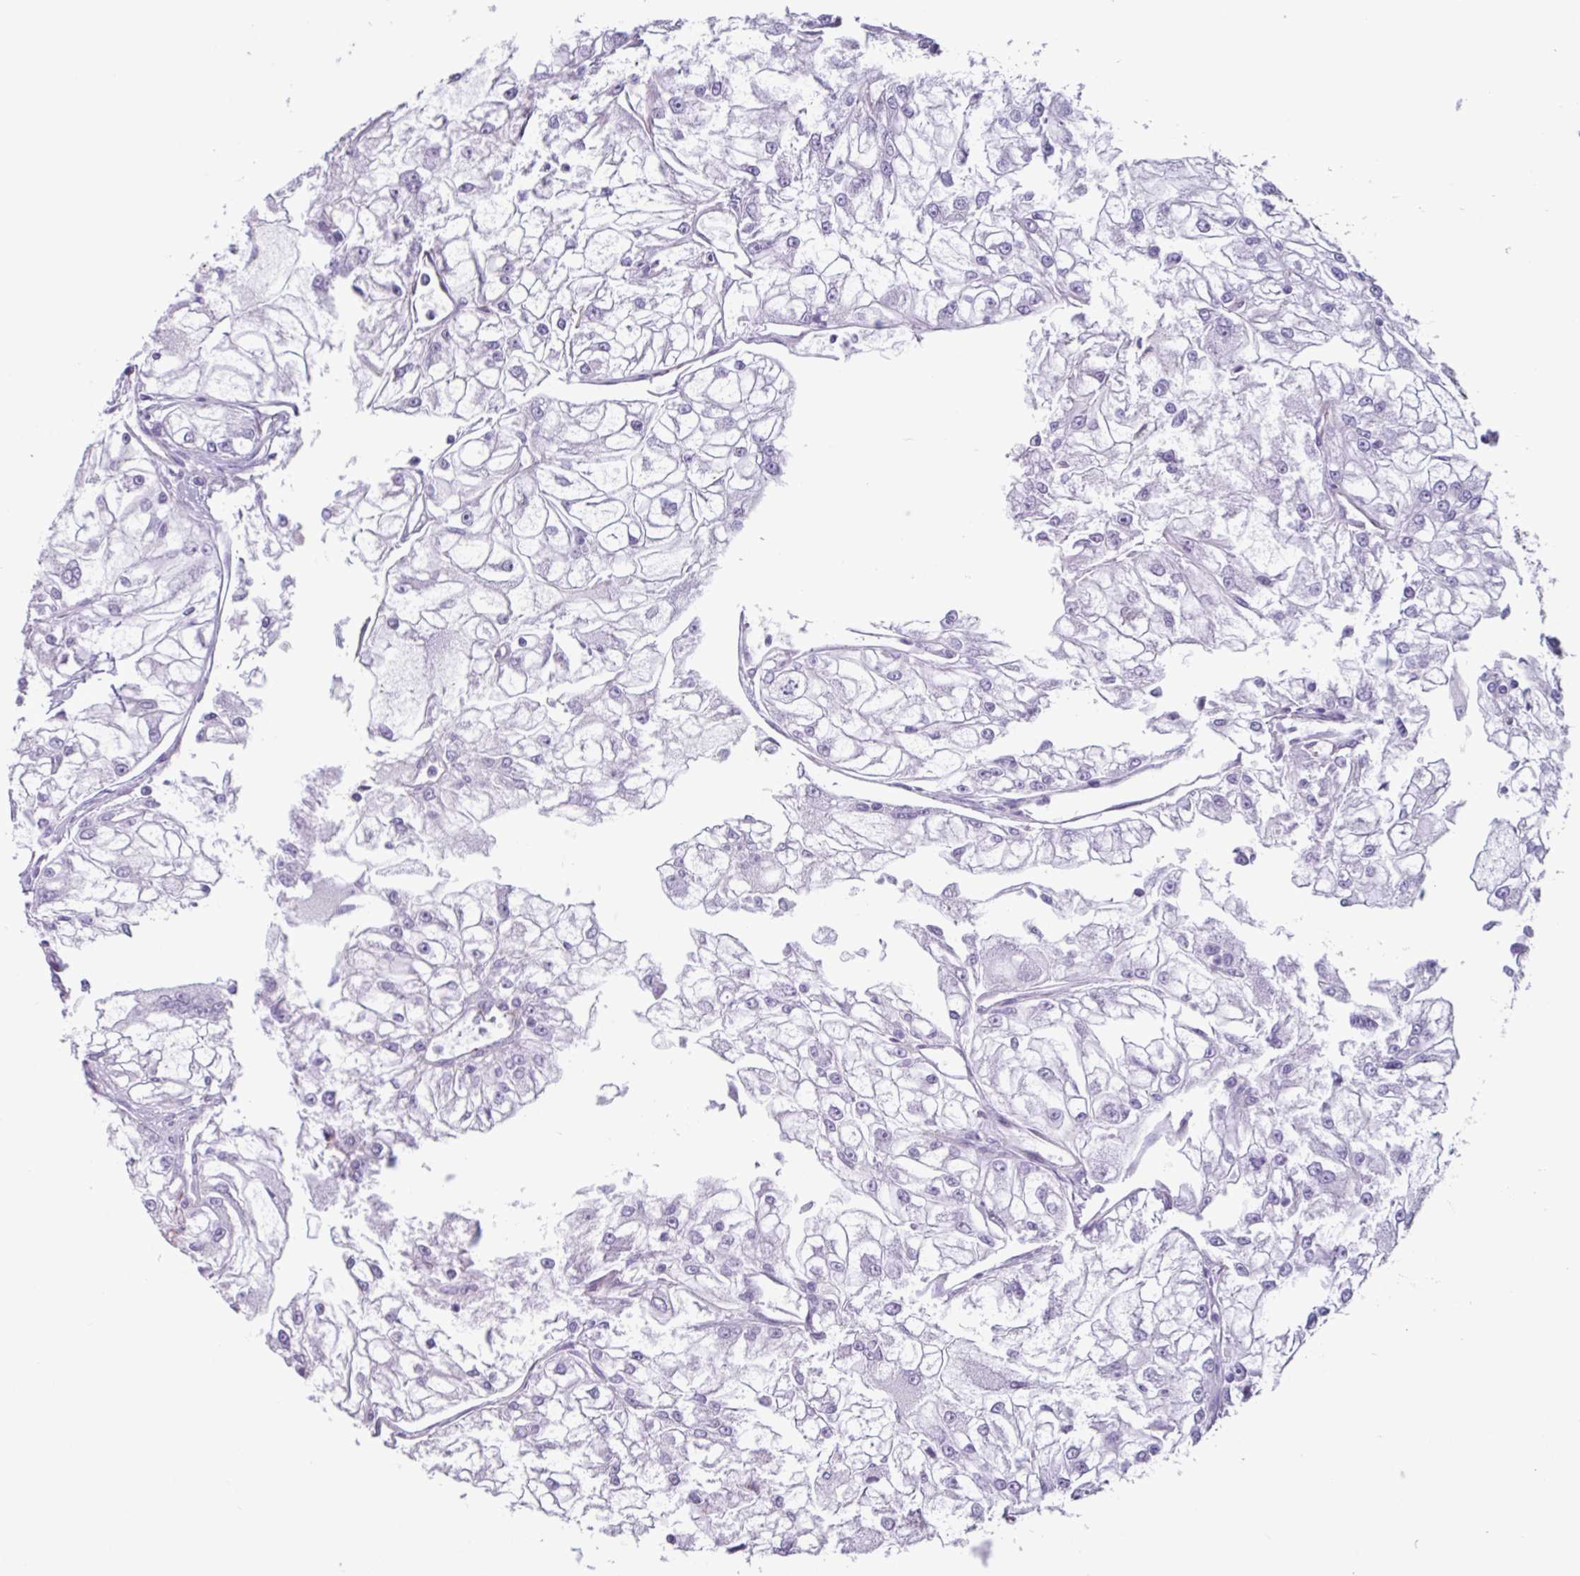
{"staining": {"intensity": "negative", "quantity": "none", "location": "none"}, "tissue": "renal cancer", "cell_type": "Tumor cells", "image_type": "cancer", "snomed": [{"axis": "morphology", "description": "Adenocarcinoma, NOS"}, {"axis": "topography", "description": "Kidney"}], "caption": "Immunohistochemical staining of renal cancer reveals no significant positivity in tumor cells. Brightfield microscopy of IHC stained with DAB (3,3'-diaminobenzidine) (brown) and hematoxylin (blue), captured at high magnification.", "gene": "BTD", "patient": {"sex": "female", "age": 72}}